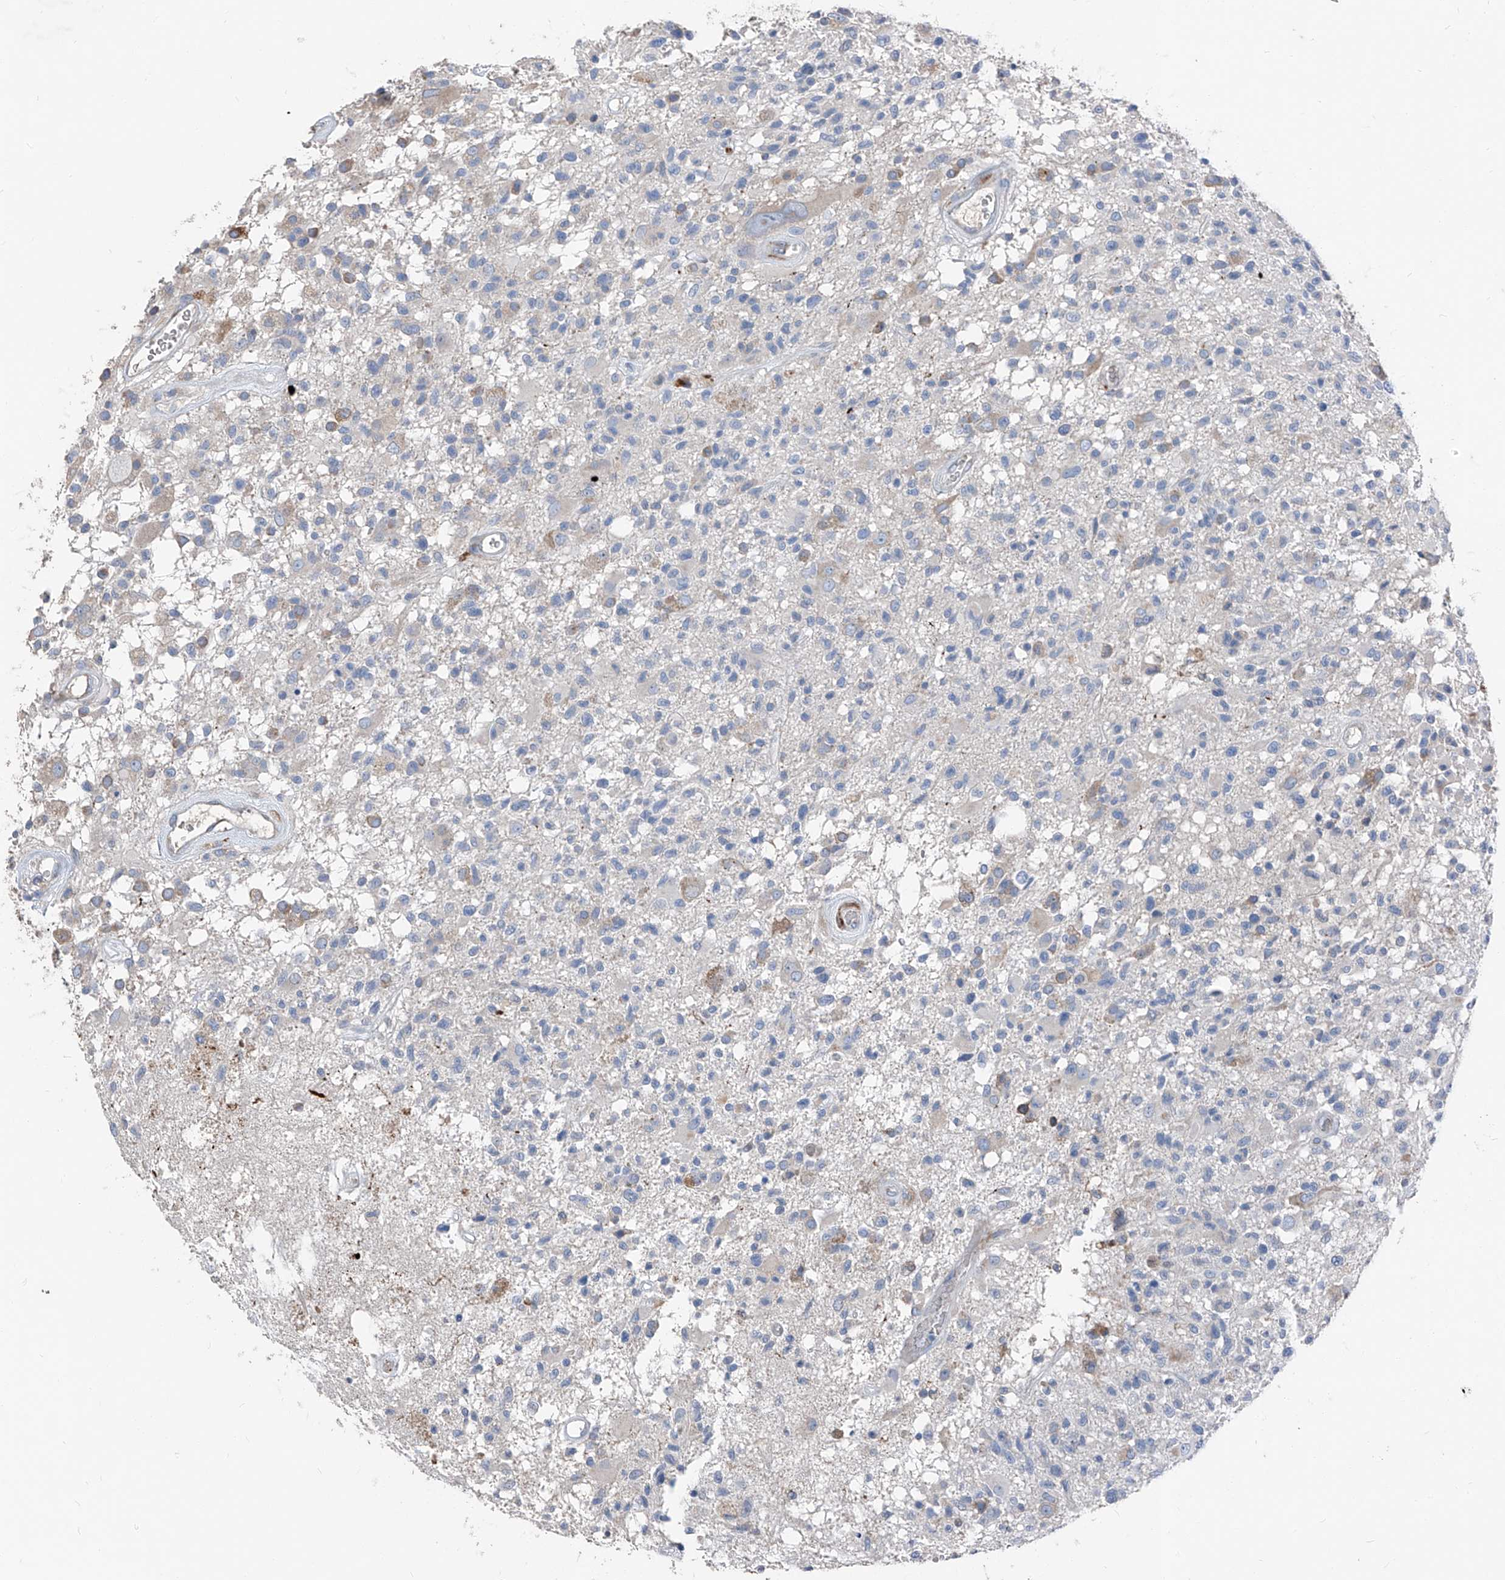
{"staining": {"intensity": "negative", "quantity": "none", "location": "none"}, "tissue": "glioma", "cell_type": "Tumor cells", "image_type": "cancer", "snomed": [{"axis": "morphology", "description": "Glioma, malignant, High grade"}, {"axis": "morphology", "description": "Glioblastoma, NOS"}, {"axis": "topography", "description": "Brain"}], "caption": "Histopathology image shows no significant protein staining in tumor cells of glioma.", "gene": "IFI27", "patient": {"sex": "male", "age": 60}}